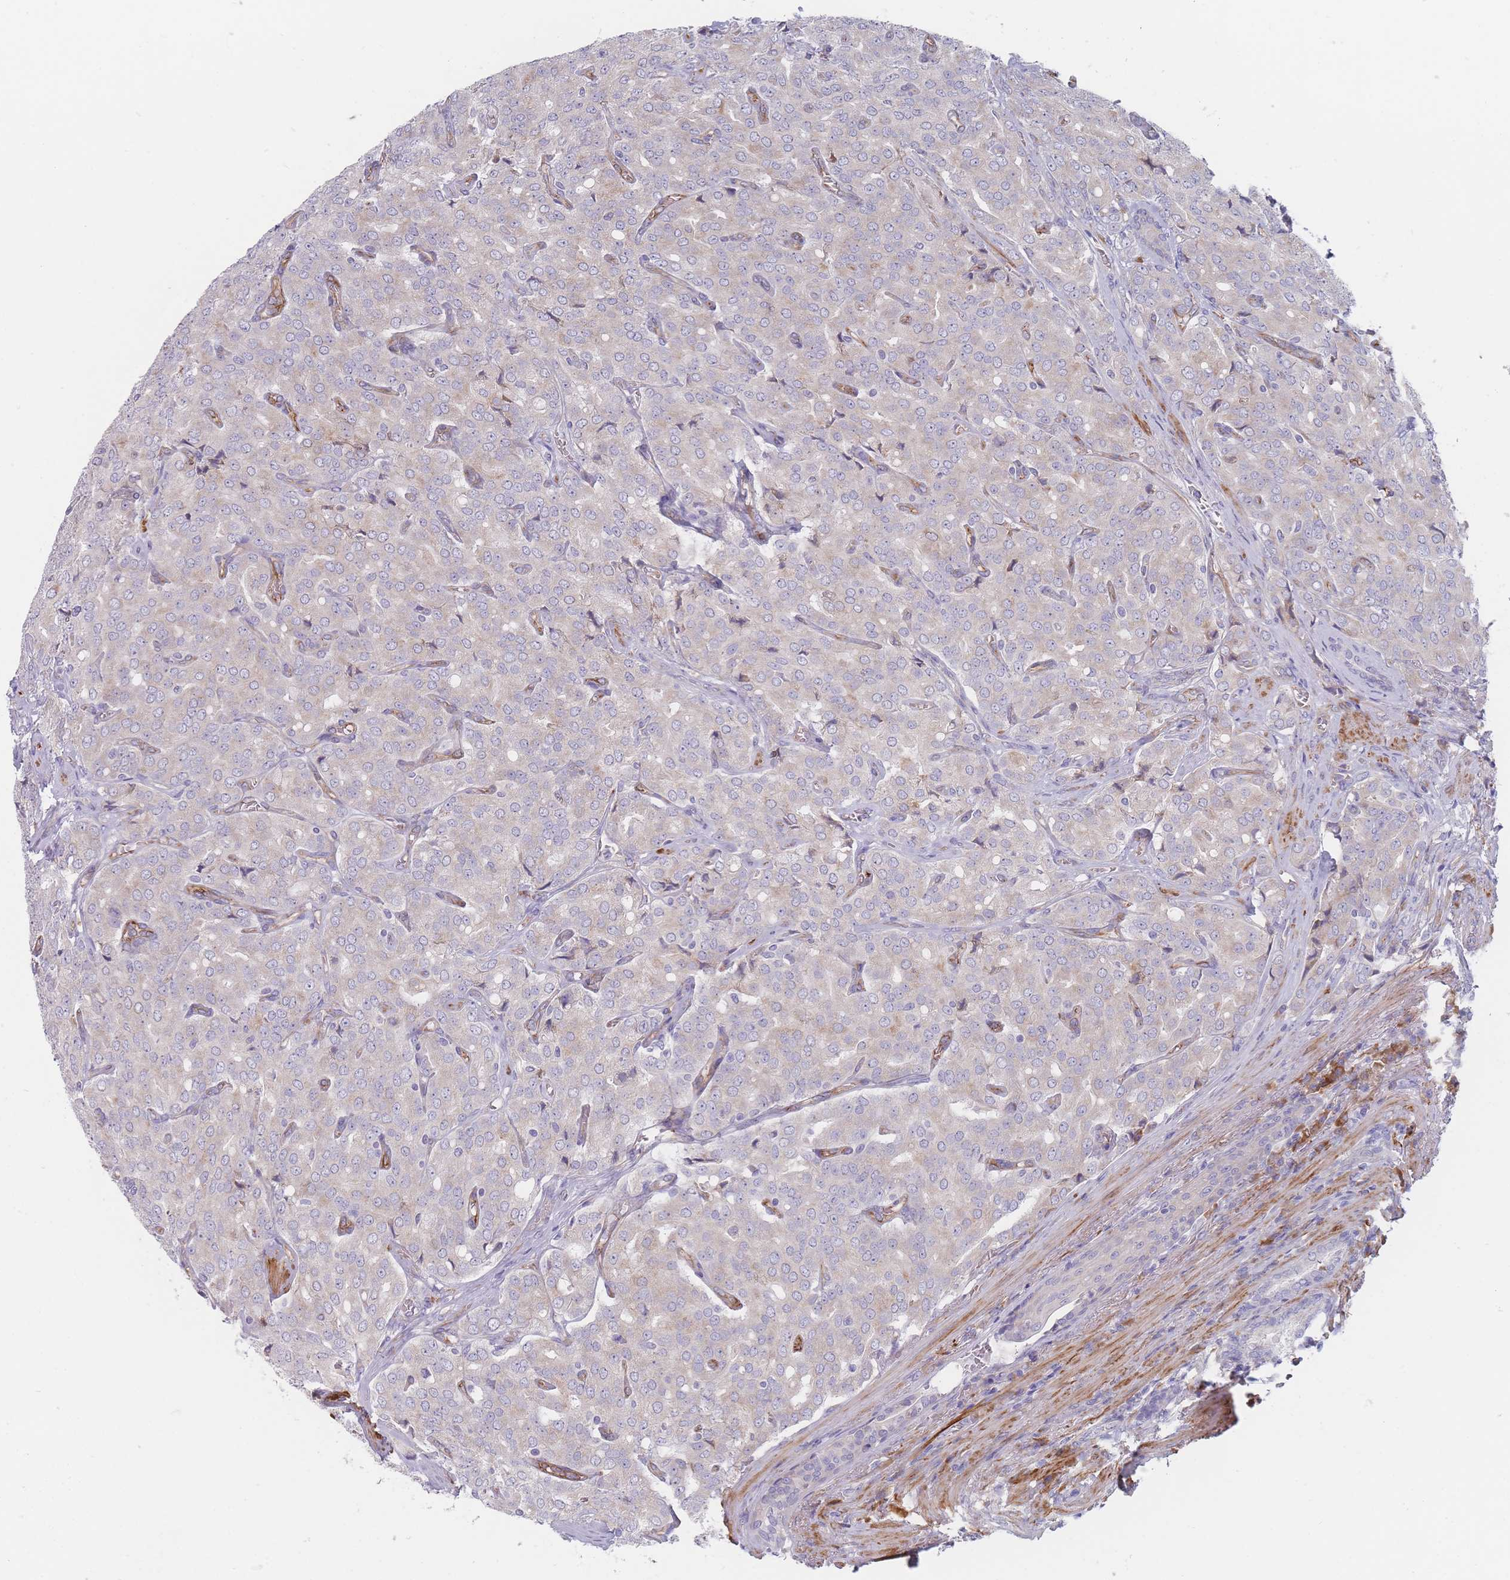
{"staining": {"intensity": "weak", "quantity": "<25%", "location": "cytoplasmic/membranous"}, "tissue": "prostate cancer", "cell_type": "Tumor cells", "image_type": "cancer", "snomed": [{"axis": "morphology", "description": "Adenocarcinoma, High grade"}, {"axis": "topography", "description": "Prostate"}], "caption": "This histopathology image is of prostate cancer (high-grade adenocarcinoma) stained with IHC to label a protein in brown with the nuclei are counter-stained blue. There is no positivity in tumor cells. (Brightfield microscopy of DAB (3,3'-diaminobenzidine) immunohistochemistry at high magnification).", "gene": "ERBIN", "patient": {"sex": "male", "age": 68}}